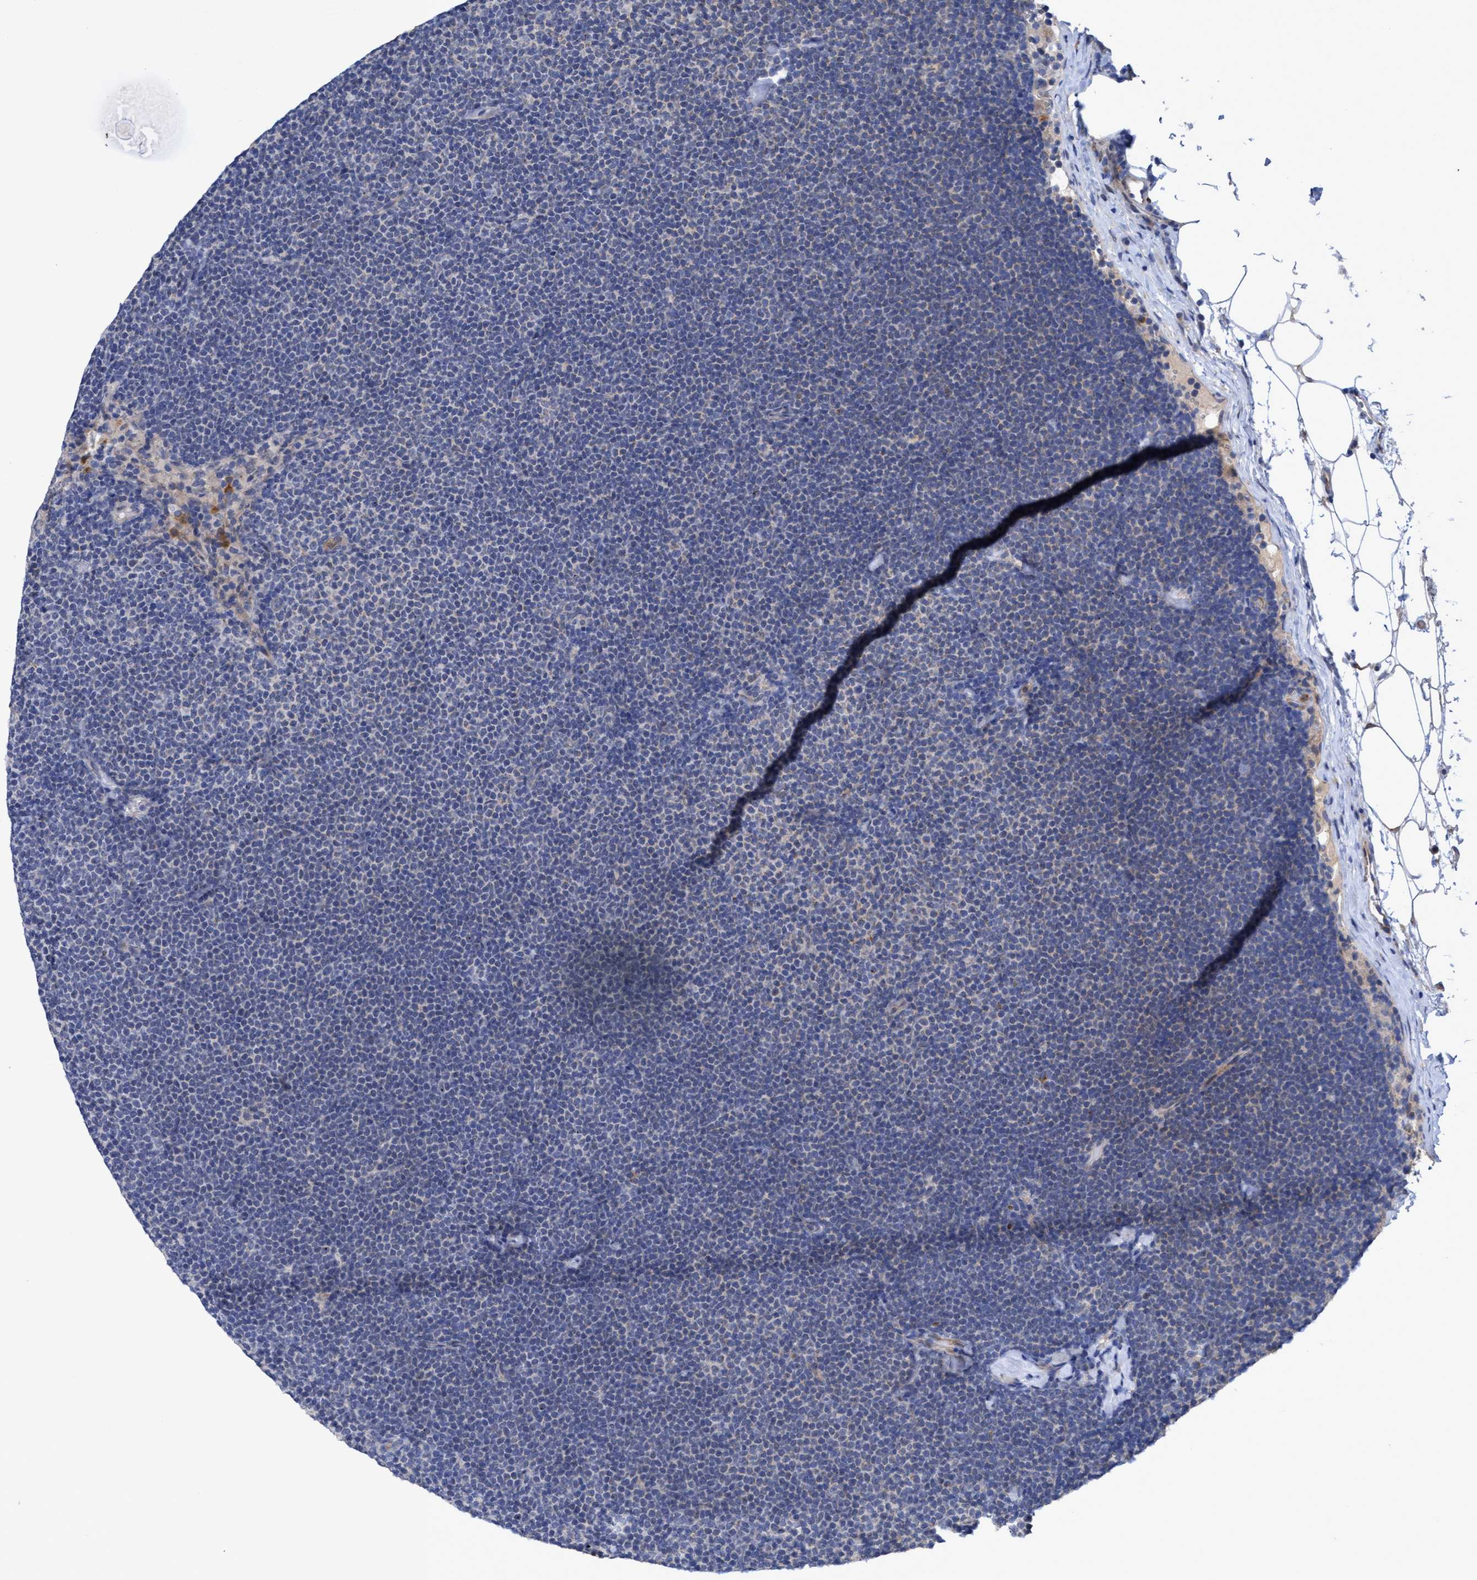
{"staining": {"intensity": "negative", "quantity": "none", "location": "none"}, "tissue": "lymphoma", "cell_type": "Tumor cells", "image_type": "cancer", "snomed": [{"axis": "morphology", "description": "Malignant lymphoma, non-Hodgkin's type, Low grade"}, {"axis": "topography", "description": "Lymph node"}], "caption": "Immunohistochemical staining of lymphoma demonstrates no significant staining in tumor cells.", "gene": "SEMA4D", "patient": {"sex": "female", "age": 53}}